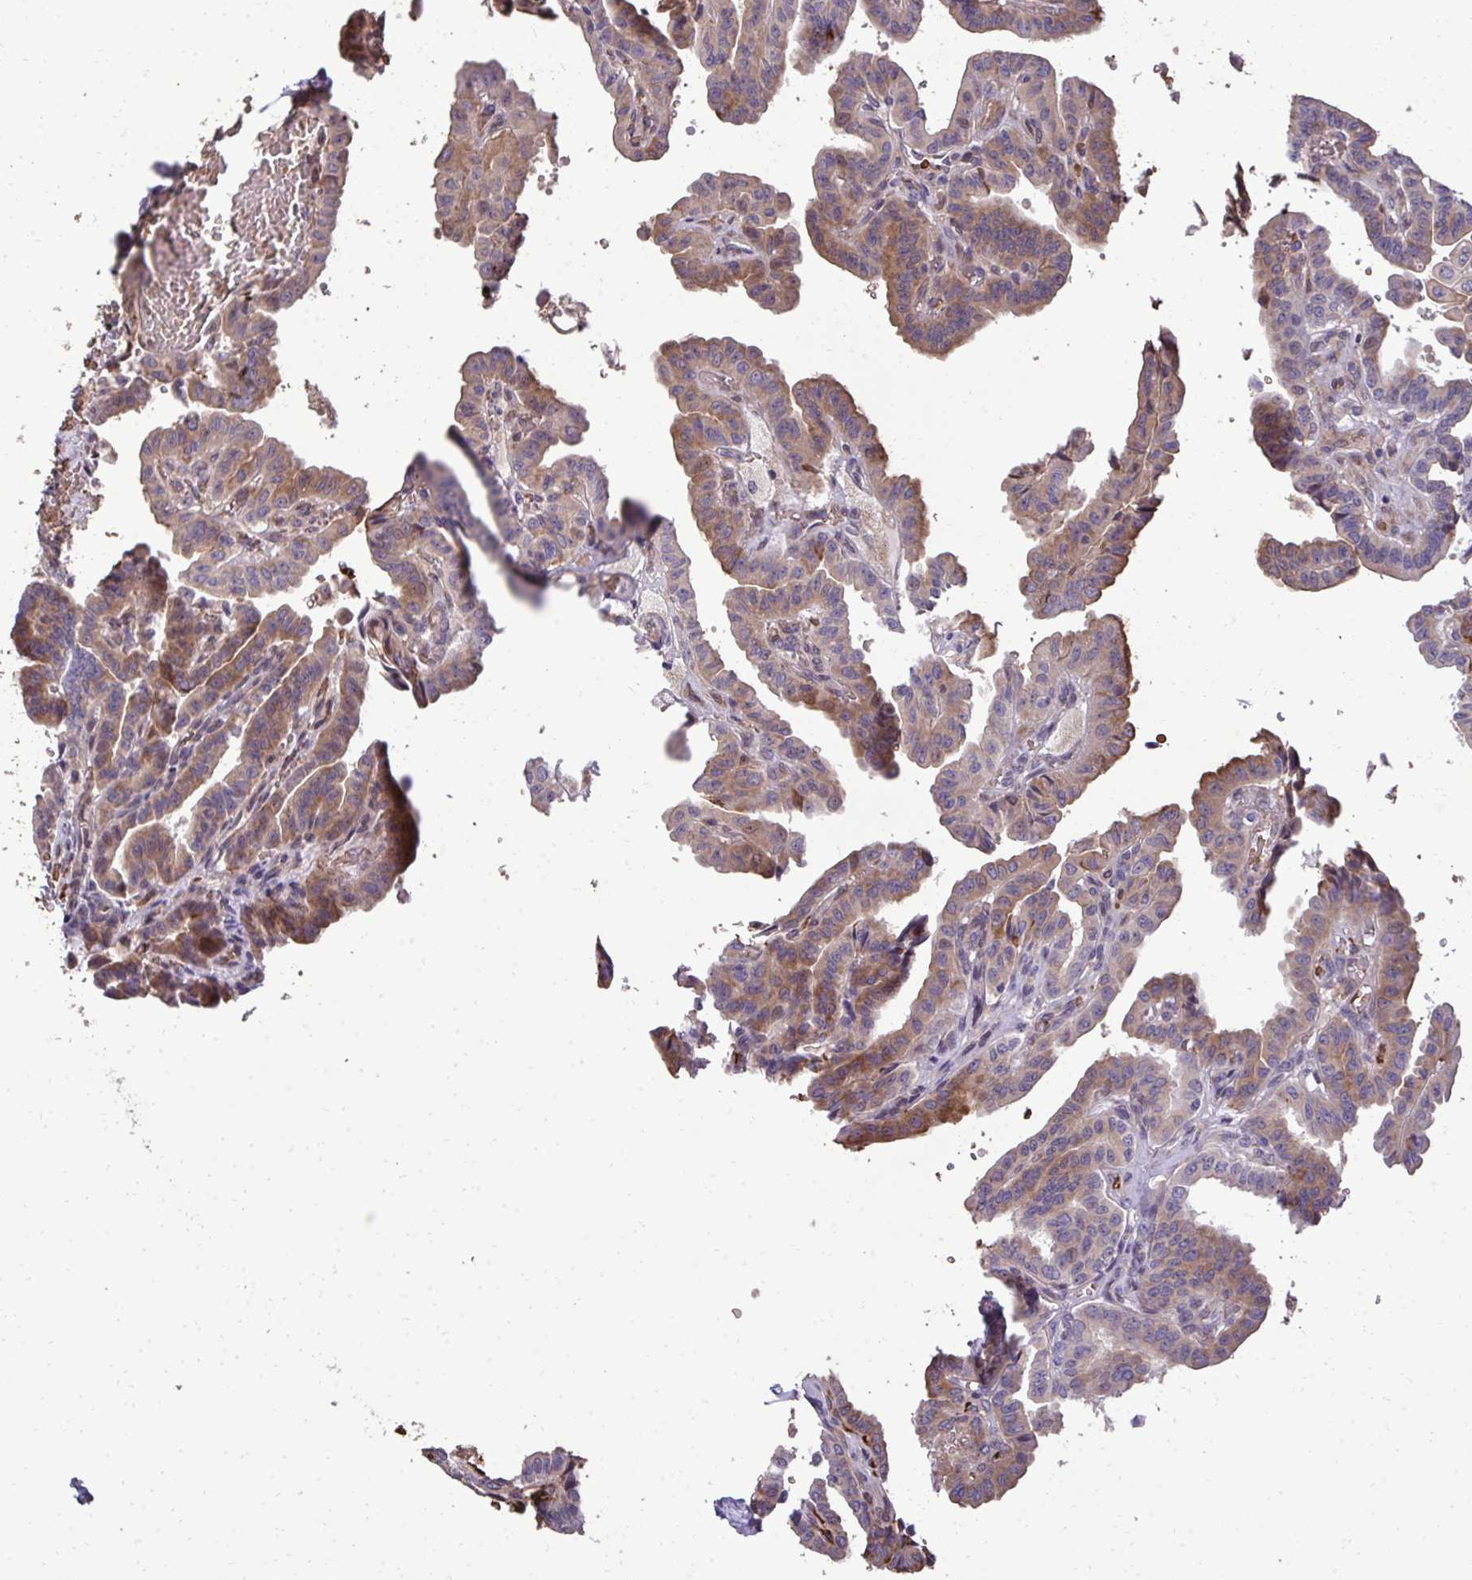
{"staining": {"intensity": "moderate", "quantity": ">75%", "location": "cytoplasmic/membranous"}, "tissue": "thyroid cancer", "cell_type": "Tumor cells", "image_type": "cancer", "snomed": [{"axis": "morphology", "description": "Papillary adenocarcinoma, NOS"}, {"axis": "topography", "description": "Thyroid gland"}], "caption": "This image shows IHC staining of thyroid cancer, with medium moderate cytoplasmic/membranous staining in about >75% of tumor cells.", "gene": "FIBCD1", "patient": {"sex": "male", "age": 87}}